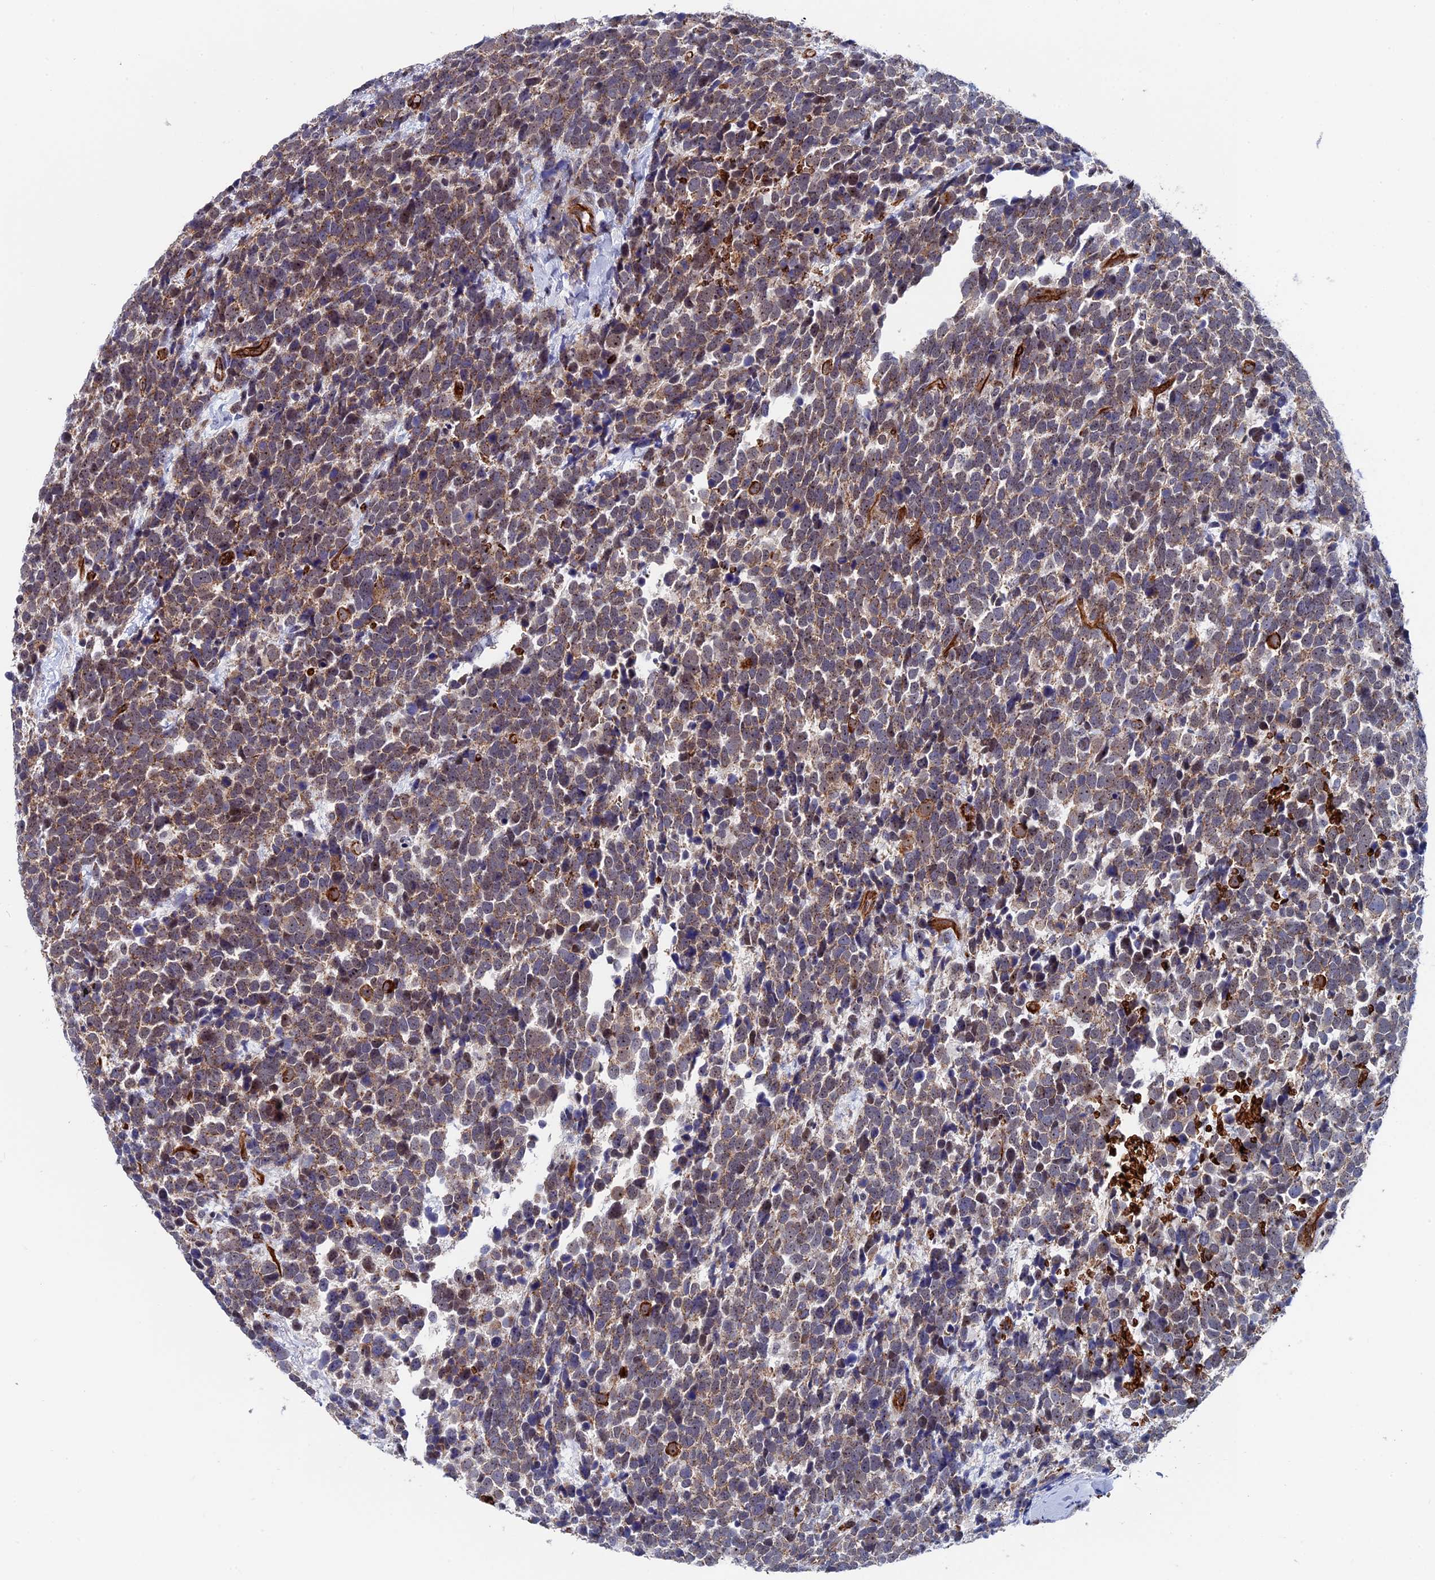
{"staining": {"intensity": "weak", "quantity": "25%-75%", "location": "cytoplasmic/membranous"}, "tissue": "urothelial cancer", "cell_type": "Tumor cells", "image_type": "cancer", "snomed": [{"axis": "morphology", "description": "Urothelial carcinoma, High grade"}, {"axis": "topography", "description": "Urinary bladder"}], "caption": "Weak cytoplasmic/membranous expression is appreciated in about 25%-75% of tumor cells in urothelial carcinoma (high-grade).", "gene": "EXOSC9", "patient": {"sex": "female", "age": 82}}